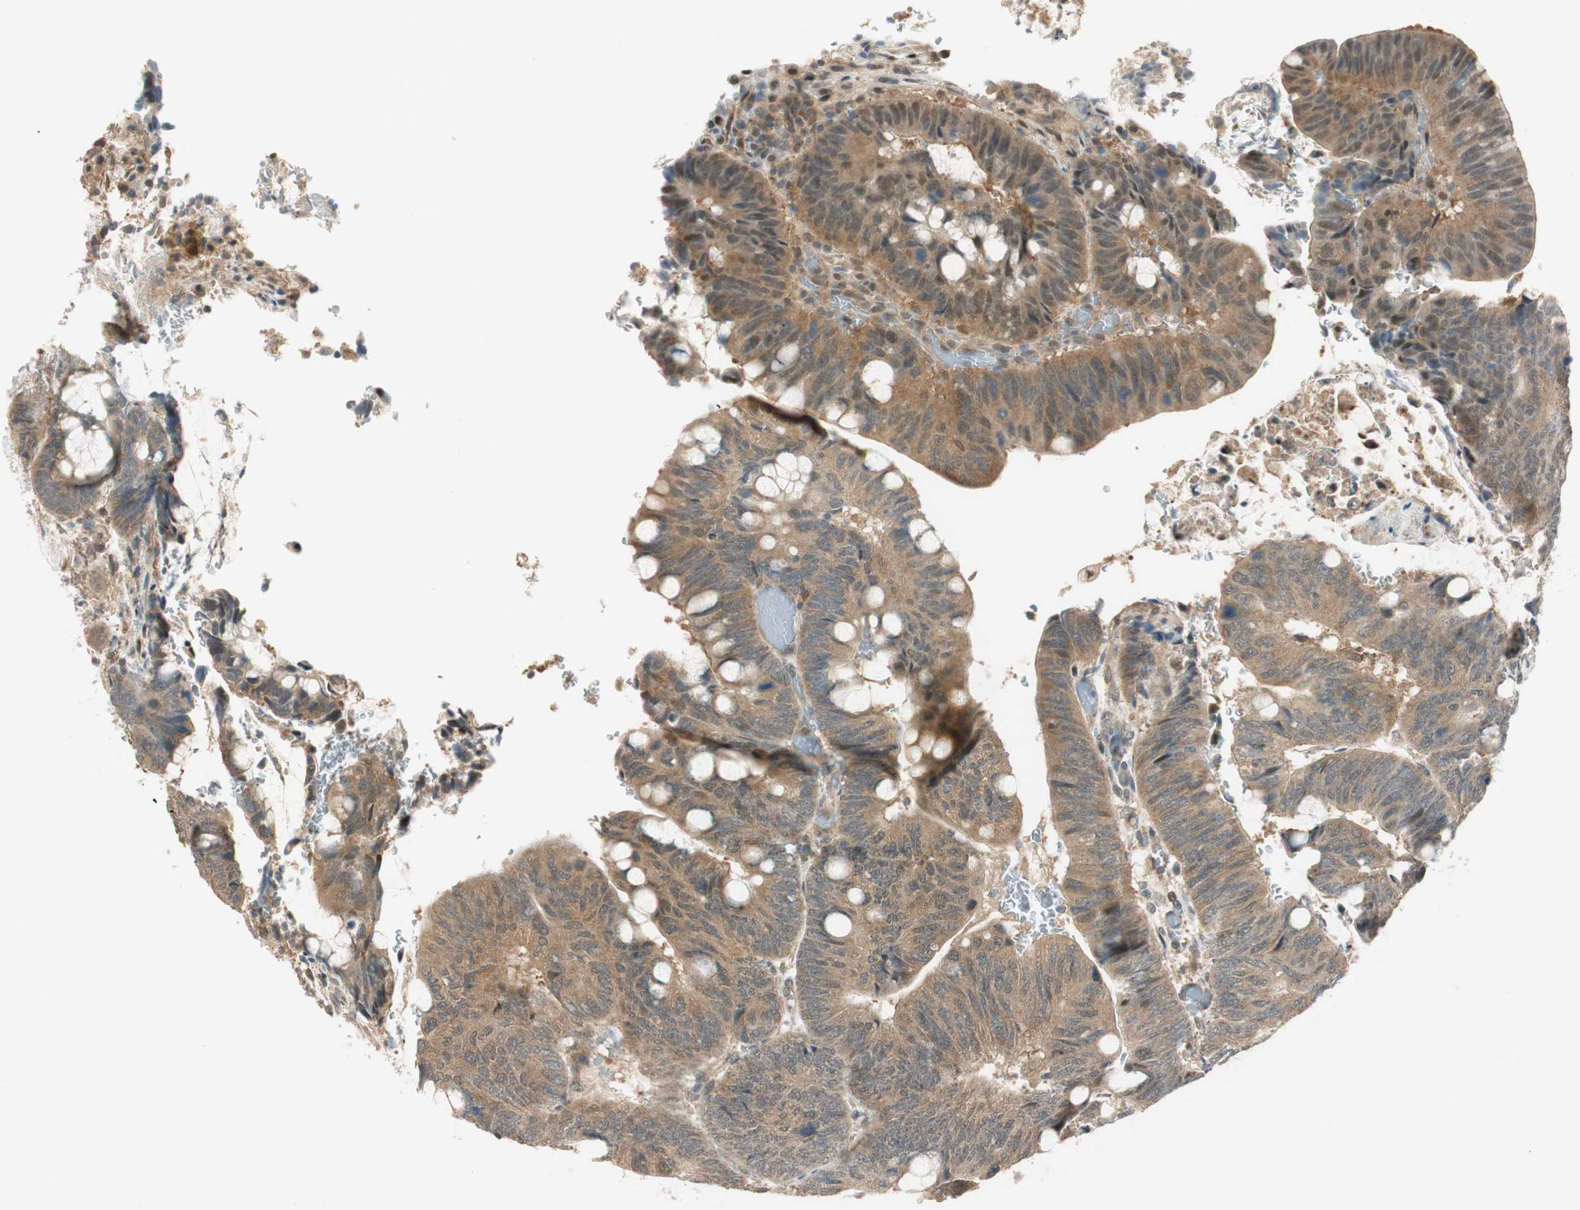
{"staining": {"intensity": "moderate", "quantity": ">75%", "location": "cytoplasmic/membranous,nuclear"}, "tissue": "colorectal cancer", "cell_type": "Tumor cells", "image_type": "cancer", "snomed": [{"axis": "morphology", "description": "Normal tissue, NOS"}, {"axis": "morphology", "description": "Adenocarcinoma, NOS"}, {"axis": "topography", "description": "Rectum"}, {"axis": "topography", "description": "Peripheral nerve tissue"}], "caption": "This photomicrograph displays immunohistochemistry (IHC) staining of human colorectal cancer (adenocarcinoma), with medium moderate cytoplasmic/membranous and nuclear staining in approximately >75% of tumor cells.", "gene": "PSMD8", "patient": {"sex": "male", "age": 92}}